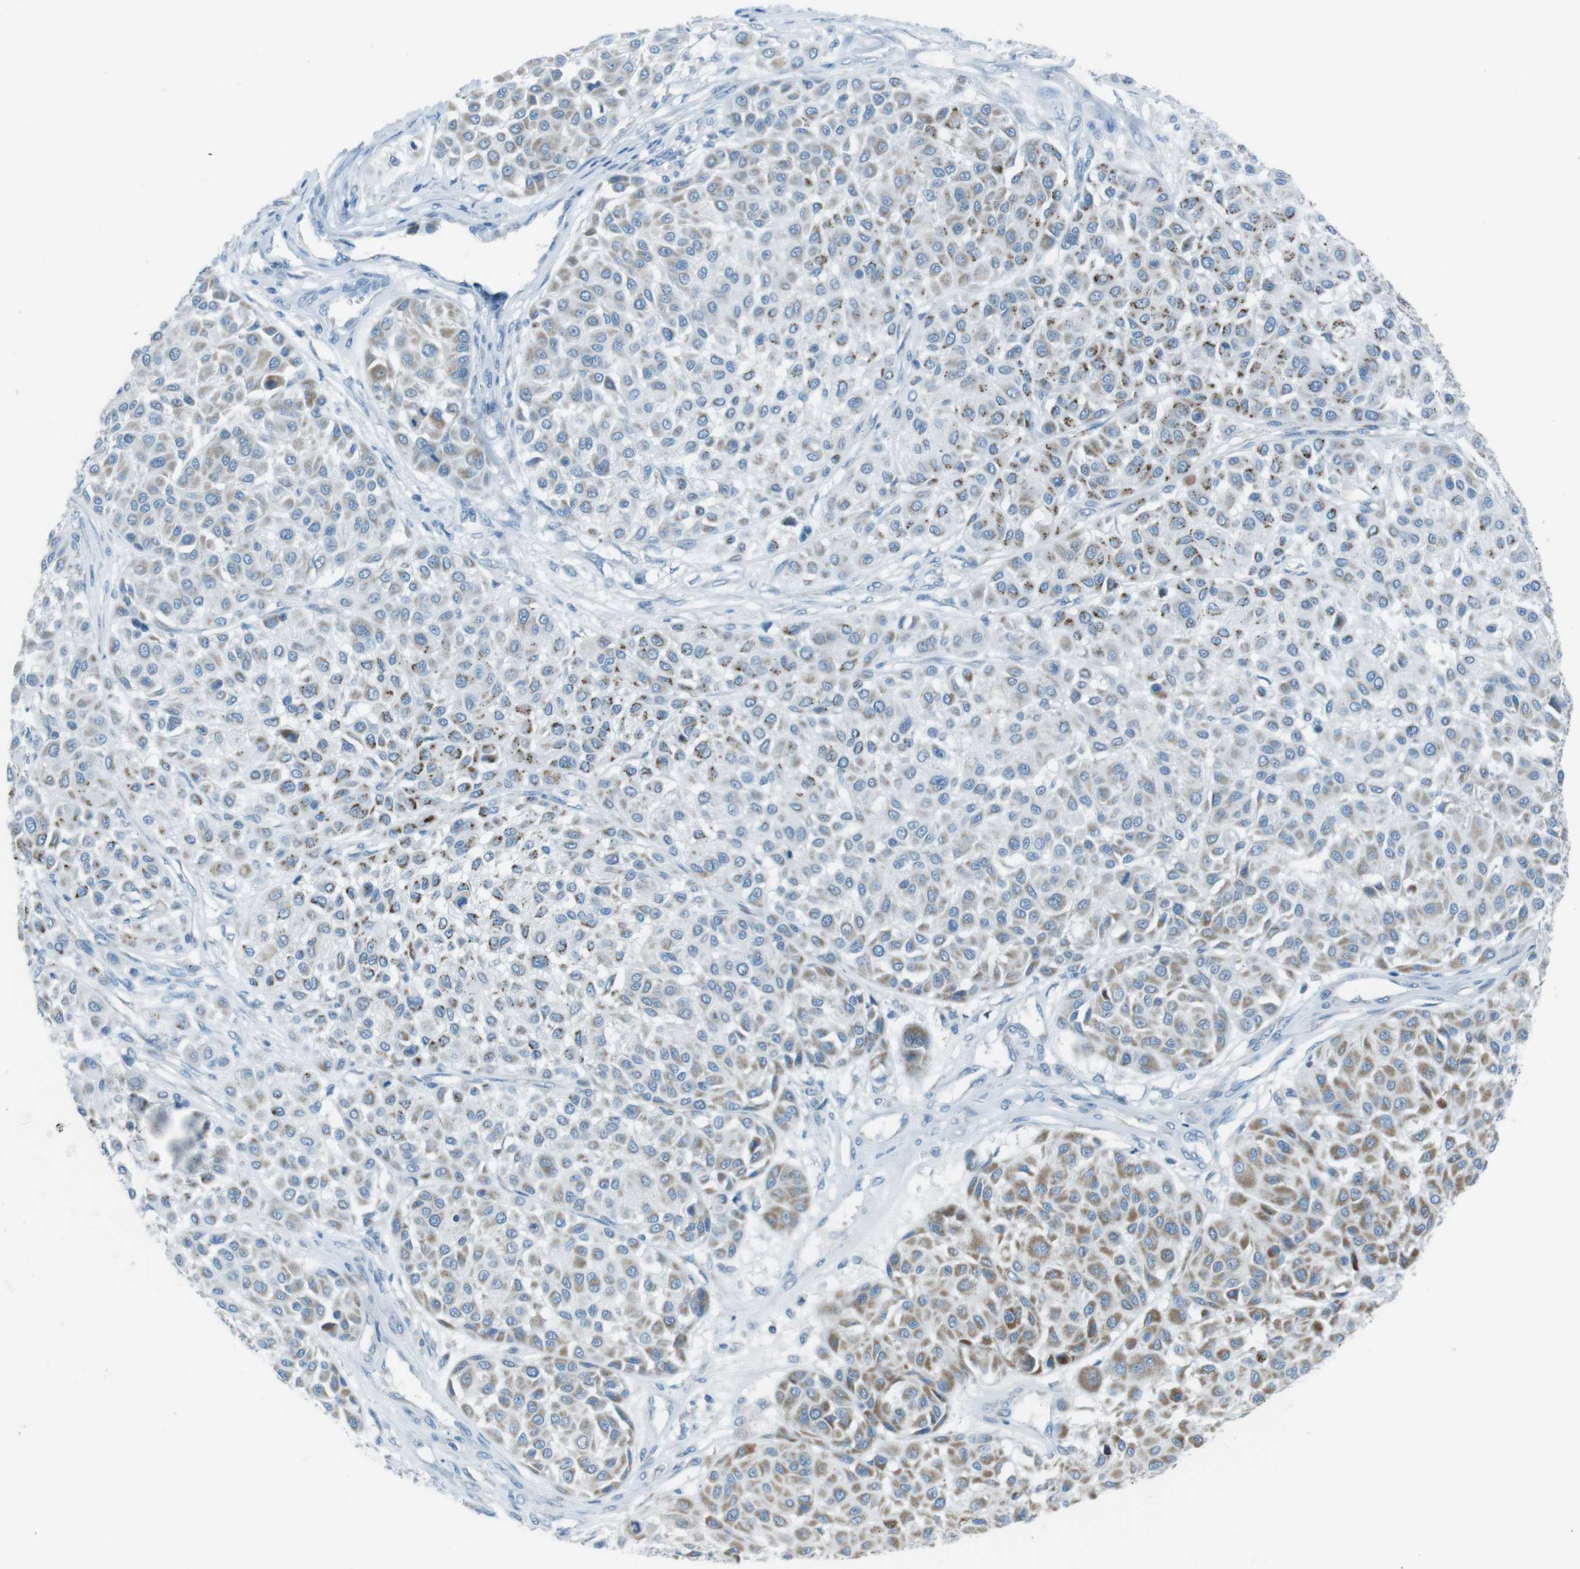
{"staining": {"intensity": "weak", "quantity": "25%-75%", "location": "cytoplasmic/membranous"}, "tissue": "melanoma", "cell_type": "Tumor cells", "image_type": "cancer", "snomed": [{"axis": "morphology", "description": "Malignant melanoma, Metastatic site"}, {"axis": "topography", "description": "Soft tissue"}], "caption": "Weak cytoplasmic/membranous protein positivity is present in about 25%-75% of tumor cells in malignant melanoma (metastatic site). The staining is performed using DAB (3,3'-diaminobenzidine) brown chromogen to label protein expression. The nuclei are counter-stained blue using hematoxylin.", "gene": "DNAJA3", "patient": {"sex": "male", "age": 41}}